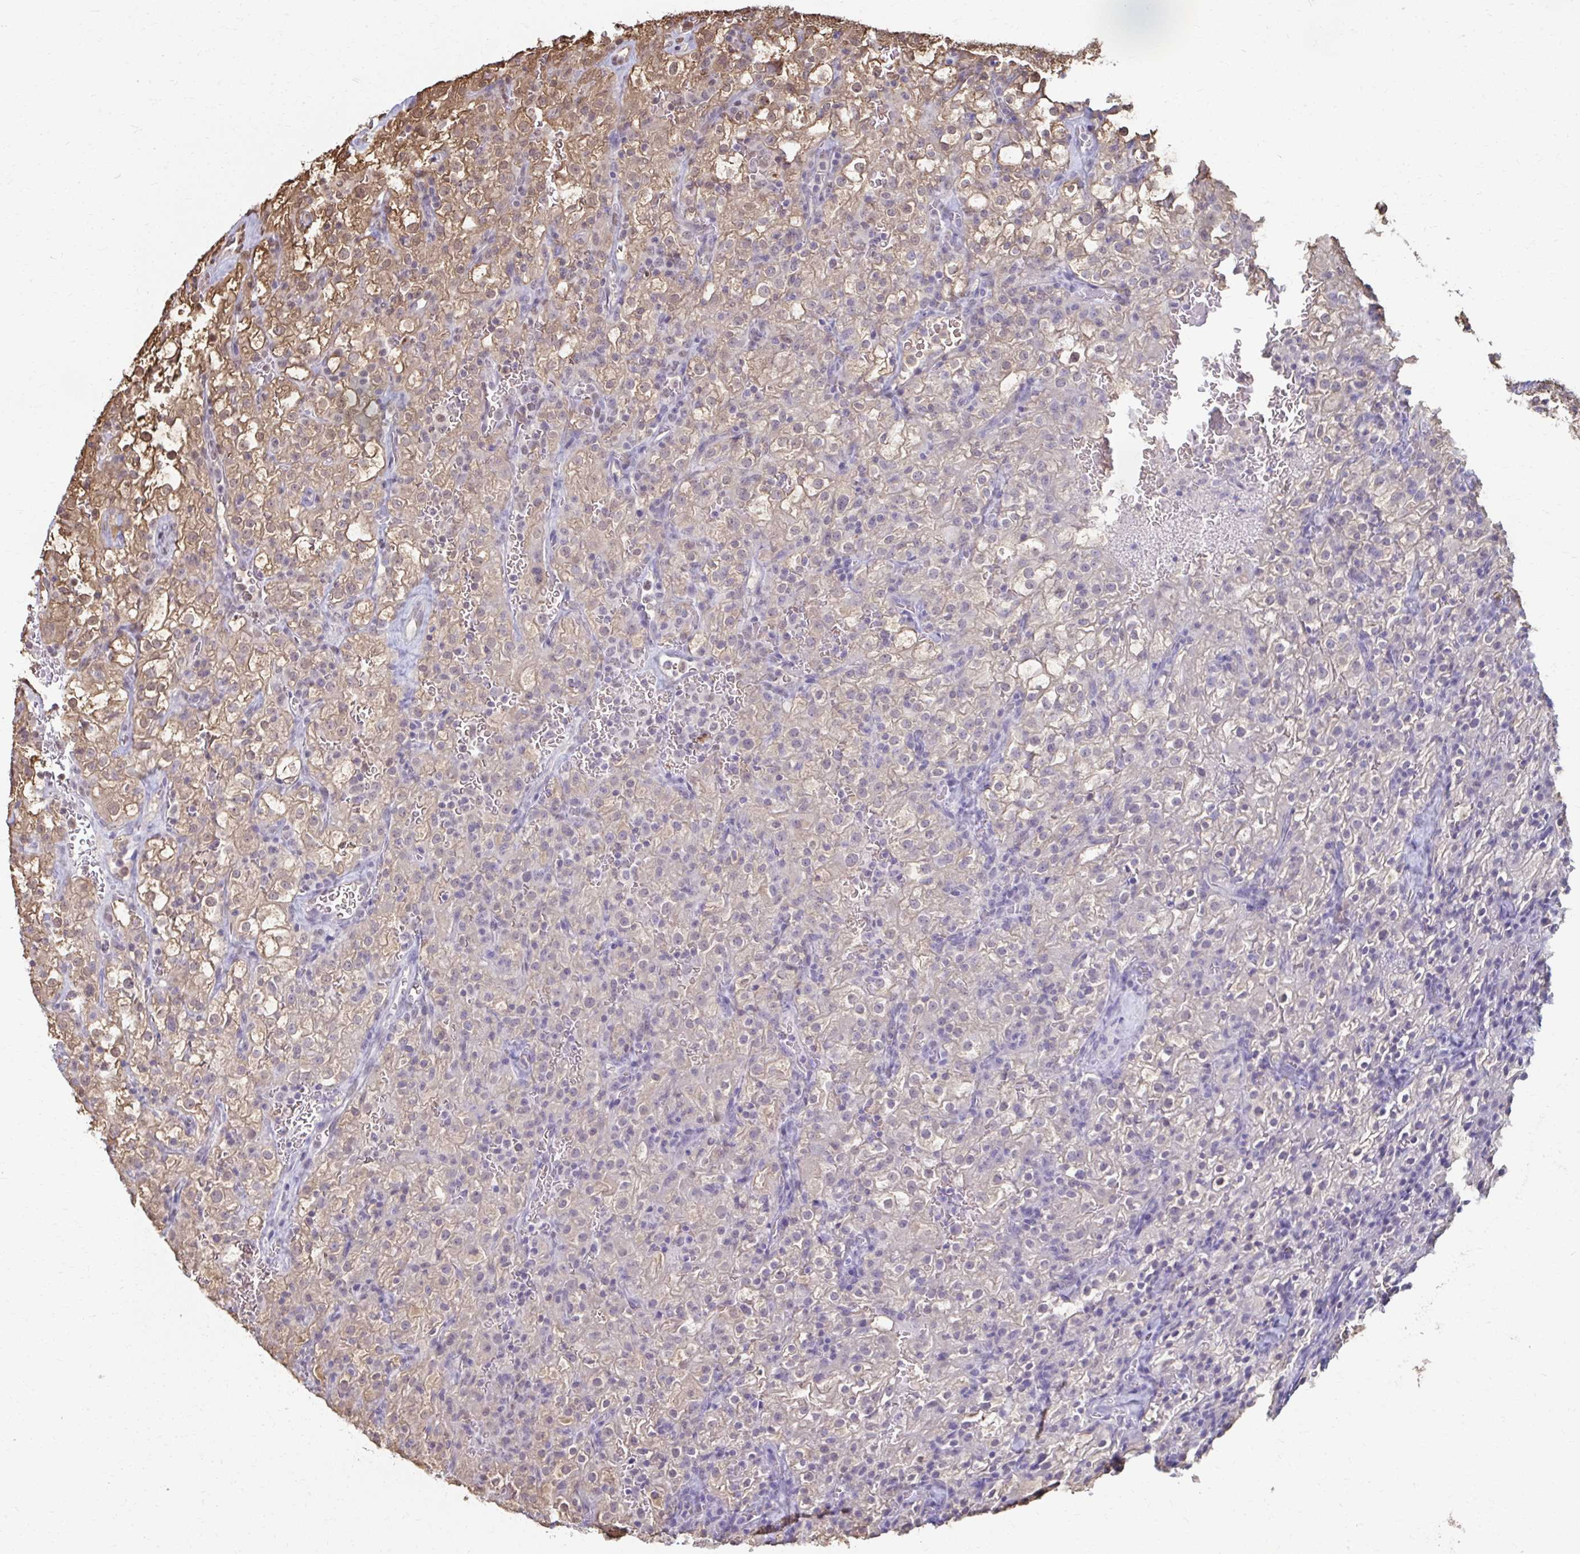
{"staining": {"intensity": "weak", "quantity": "25%-75%", "location": "cytoplasmic/membranous,nuclear"}, "tissue": "renal cancer", "cell_type": "Tumor cells", "image_type": "cancer", "snomed": [{"axis": "morphology", "description": "Adenocarcinoma, NOS"}, {"axis": "topography", "description": "Kidney"}], "caption": "Renal cancer stained with immunohistochemistry demonstrates weak cytoplasmic/membranous and nuclear staining in about 25%-75% of tumor cells.", "gene": "ING4", "patient": {"sex": "female", "age": 74}}